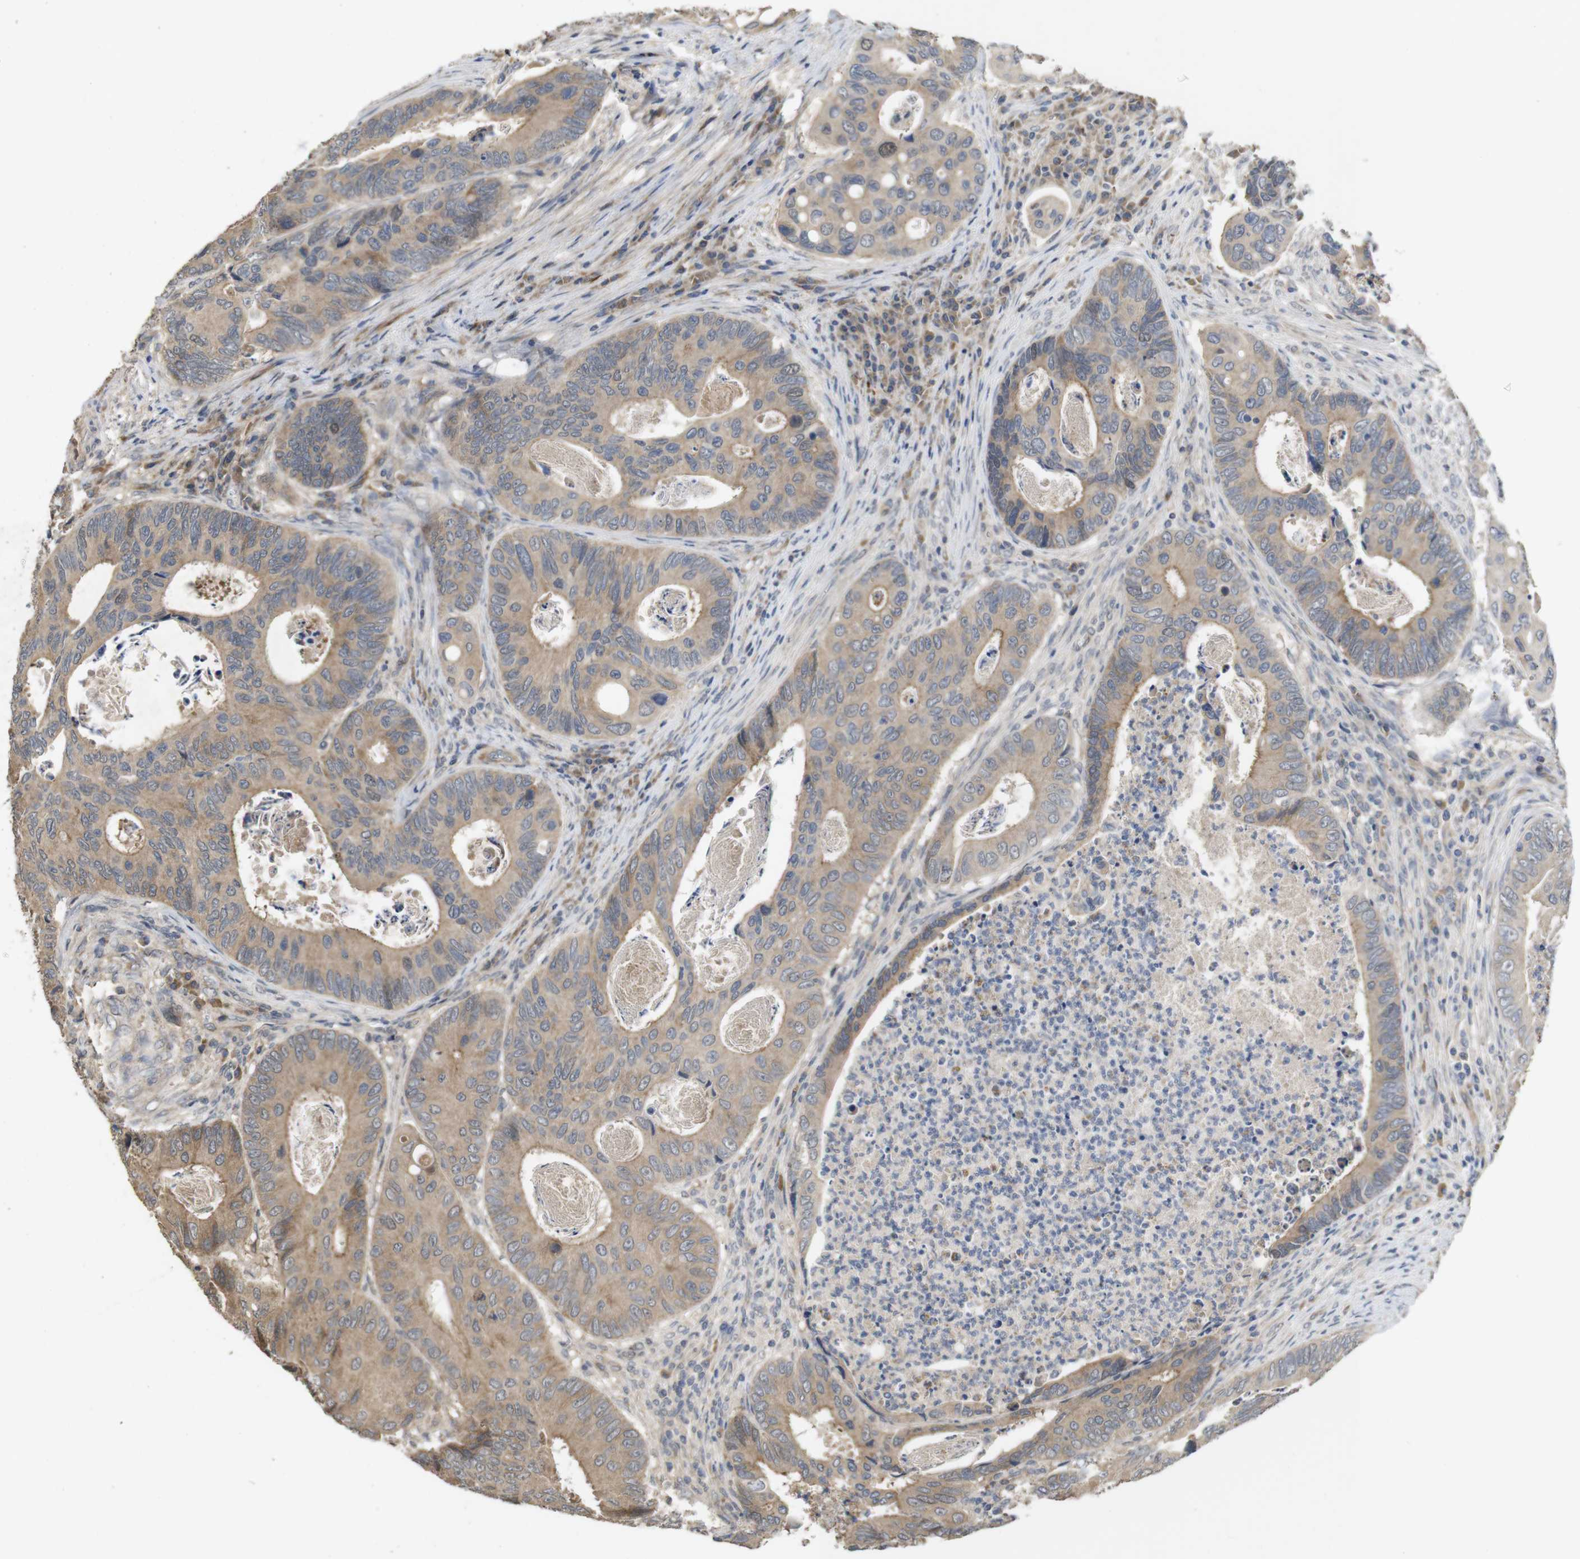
{"staining": {"intensity": "weak", "quantity": ">75%", "location": "cytoplasmic/membranous,nuclear"}, "tissue": "colorectal cancer", "cell_type": "Tumor cells", "image_type": "cancer", "snomed": [{"axis": "morphology", "description": "Inflammation, NOS"}, {"axis": "morphology", "description": "Adenocarcinoma, NOS"}, {"axis": "topography", "description": "Colon"}], "caption": "A low amount of weak cytoplasmic/membranous and nuclear staining is identified in about >75% of tumor cells in colorectal cancer tissue. Nuclei are stained in blue.", "gene": "PCDHB10", "patient": {"sex": "male", "age": 72}}